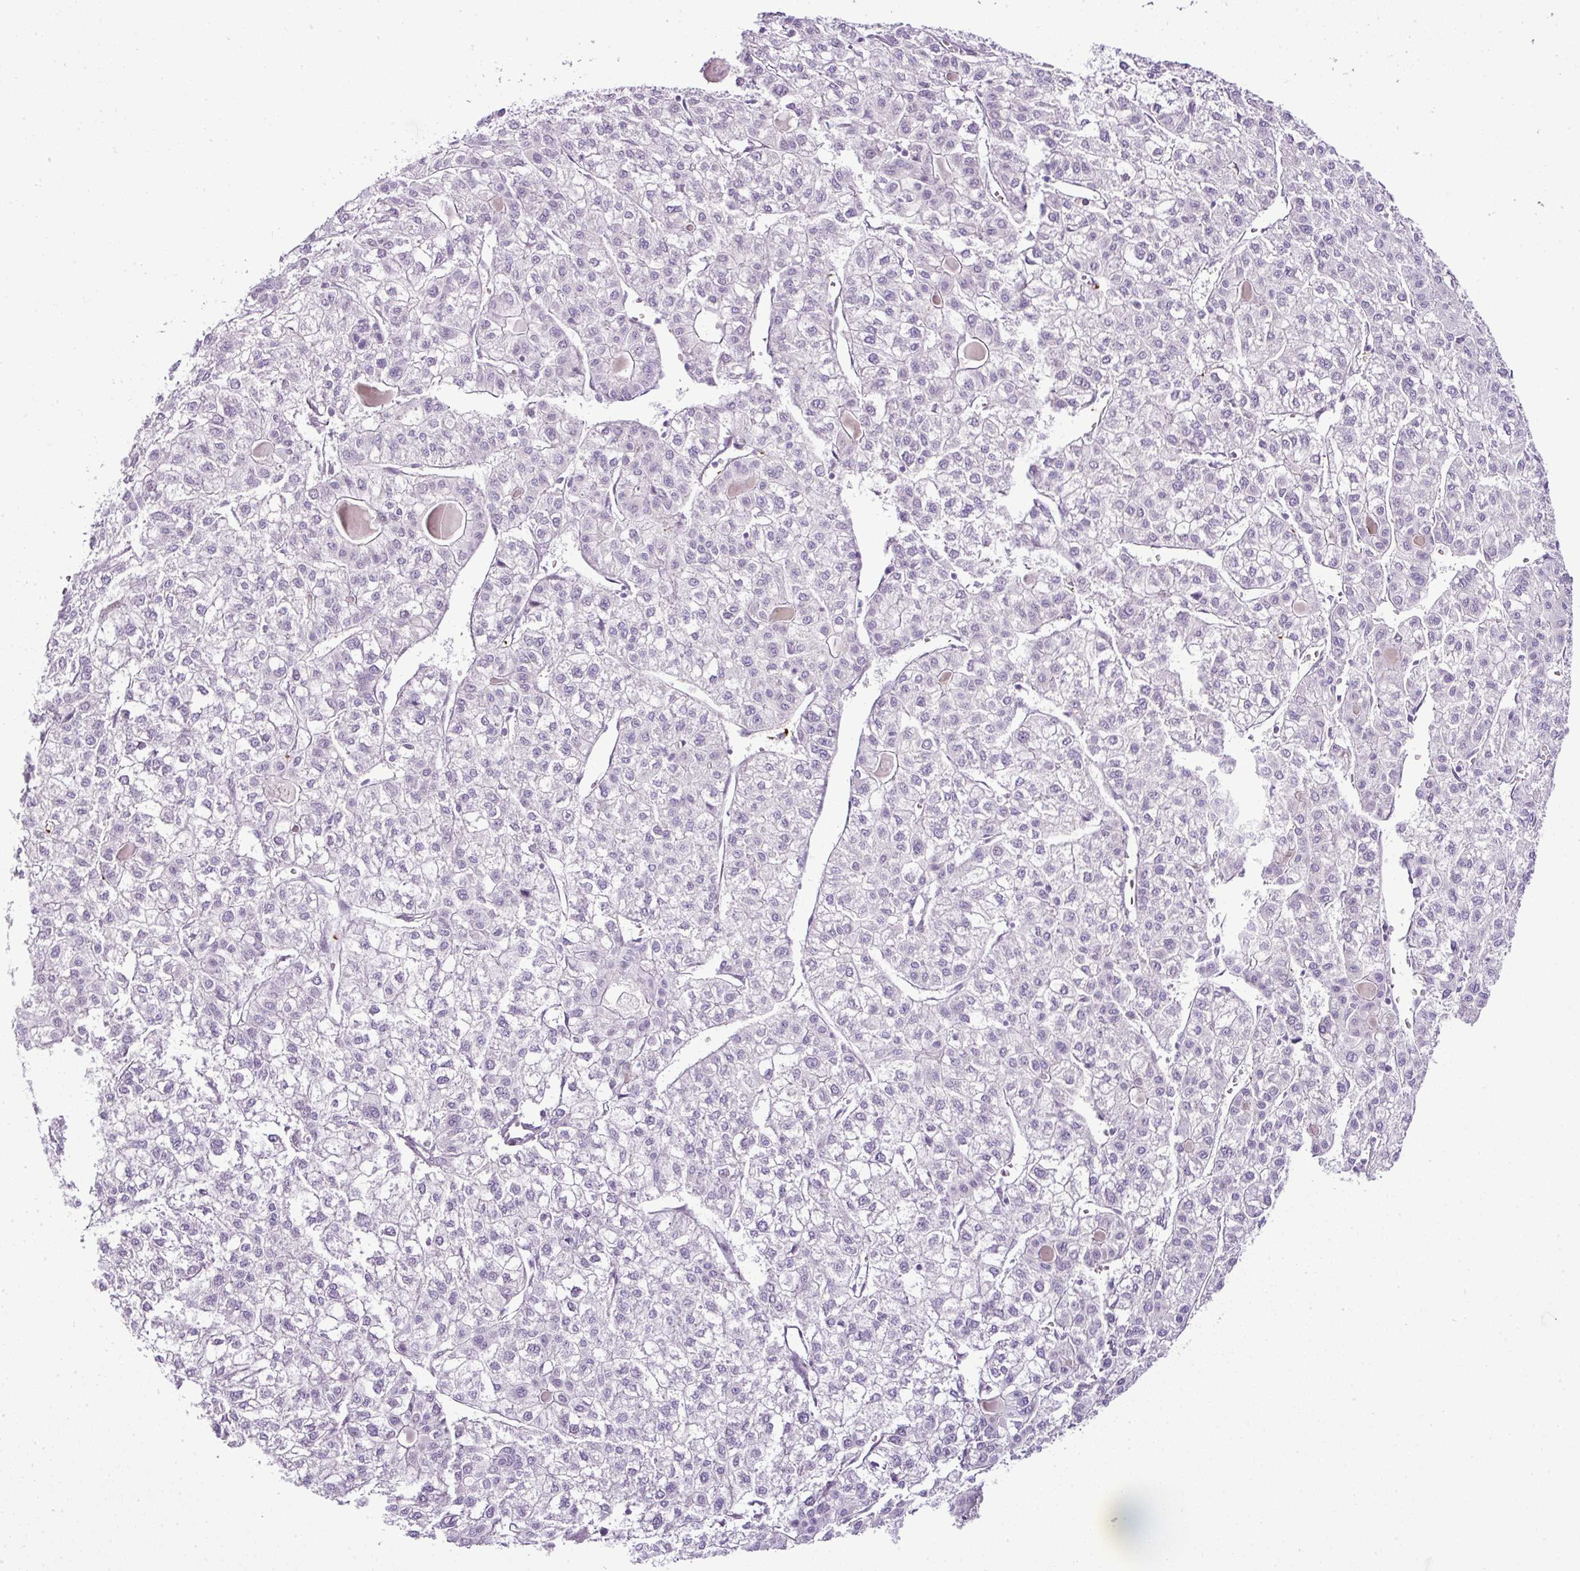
{"staining": {"intensity": "negative", "quantity": "none", "location": "none"}, "tissue": "liver cancer", "cell_type": "Tumor cells", "image_type": "cancer", "snomed": [{"axis": "morphology", "description": "Carcinoma, Hepatocellular, NOS"}, {"axis": "topography", "description": "Liver"}], "caption": "This is a histopathology image of immunohistochemistry (IHC) staining of hepatocellular carcinoma (liver), which shows no expression in tumor cells.", "gene": "CMTM5", "patient": {"sex": "female", "age": 43}}